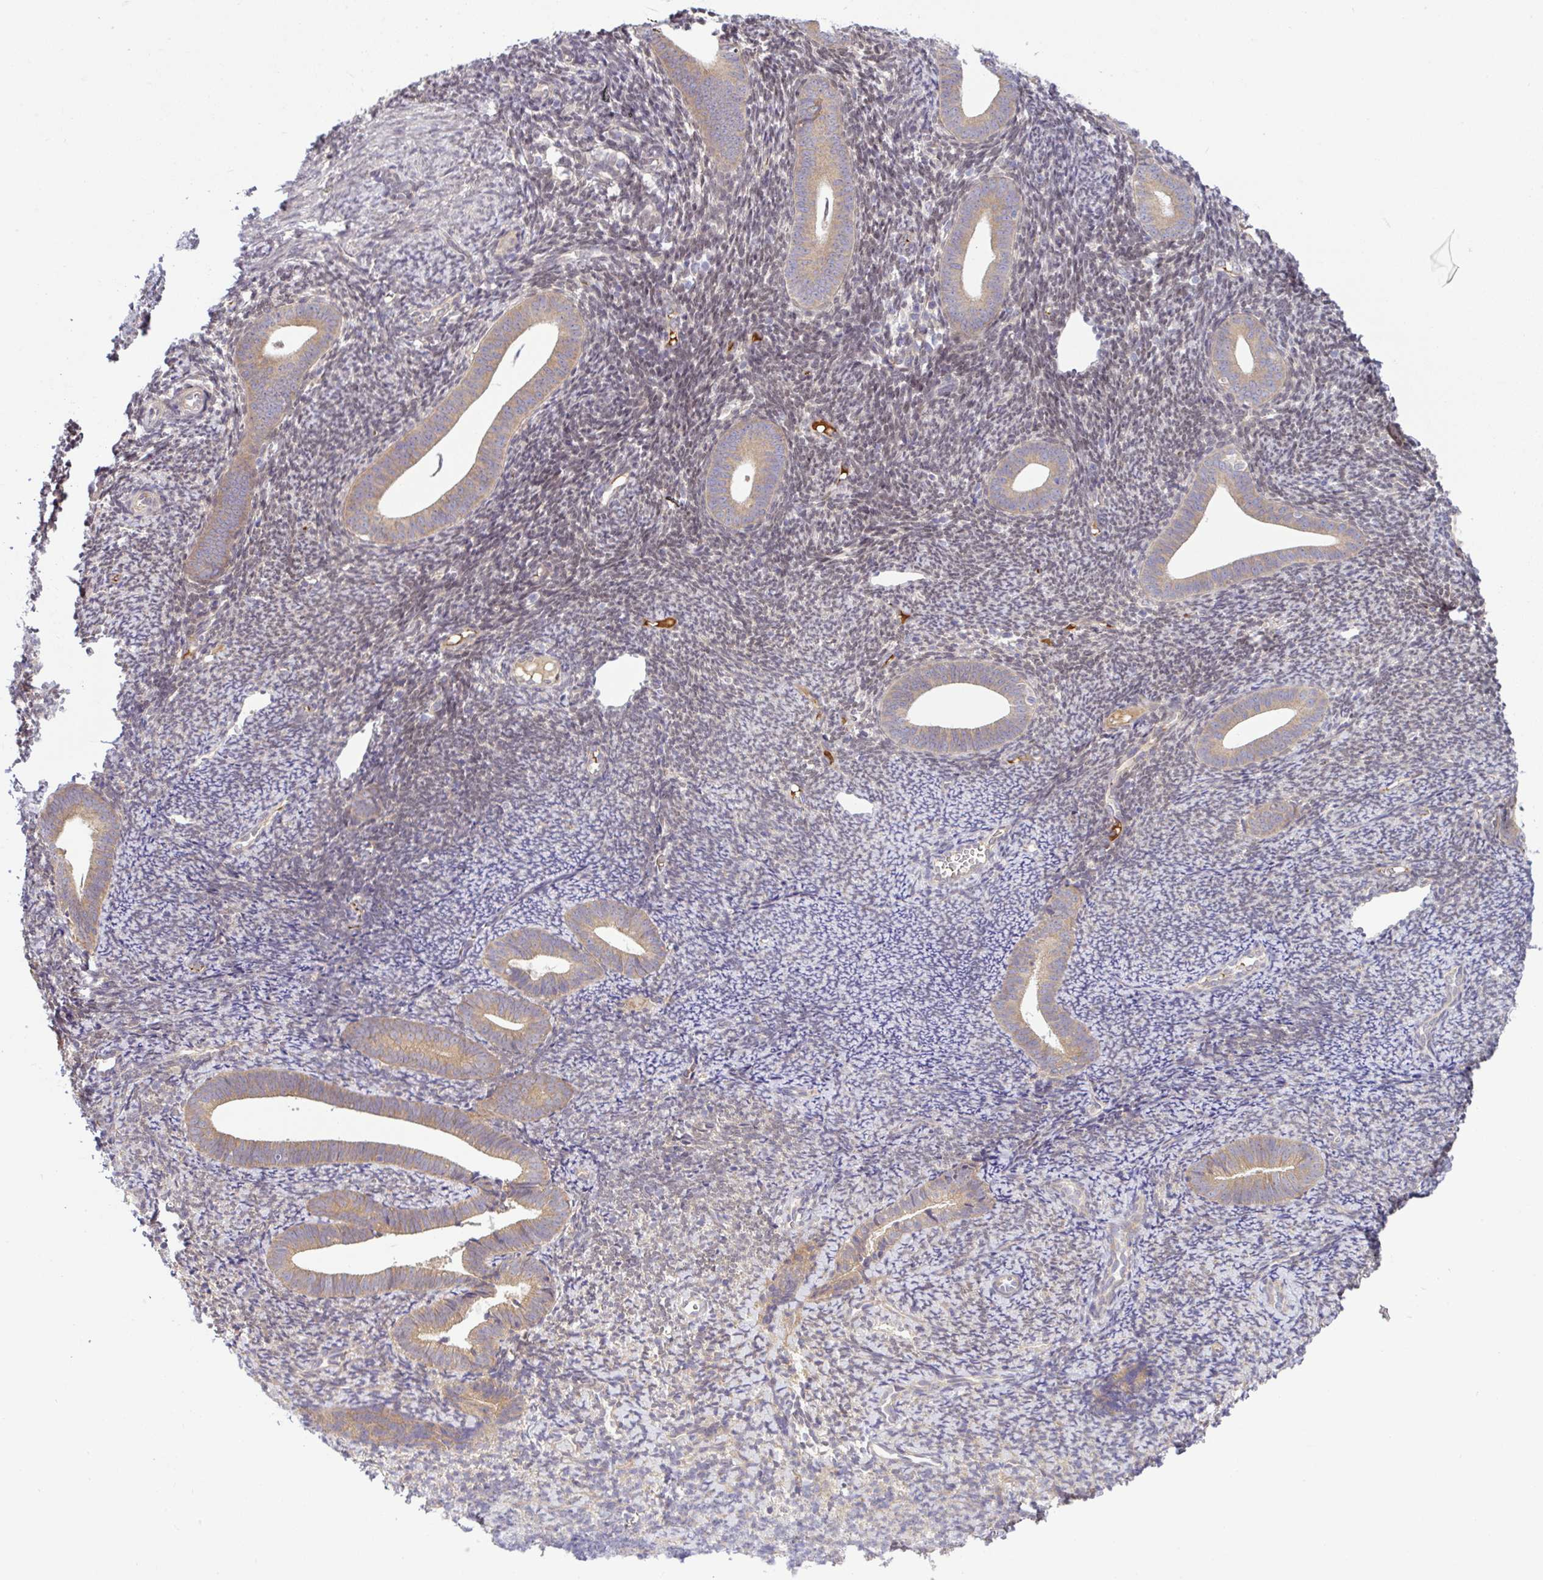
{"staining": {"intensity": "weak", "quantity": "<25%", "location": "cytoplasmic/membranous"}, "tissue": "endometrium", "cell_type": "Cells in endometrial stroma", "image_type": "normal", "snomed": [{"axis": "morphology", "description": "Normal tissue, NOS"}, {"axis": "topography", "description": "Endometrium"}], "caption": "IHC micrograph of normal endometrium stained for a protein (brown), which reveals no expression in cells in endometrial stroma. (DAB immunohistochemistry, high magnification).", "gene": "UBE4A", "patient": {"sex": "female", "age": 39}}